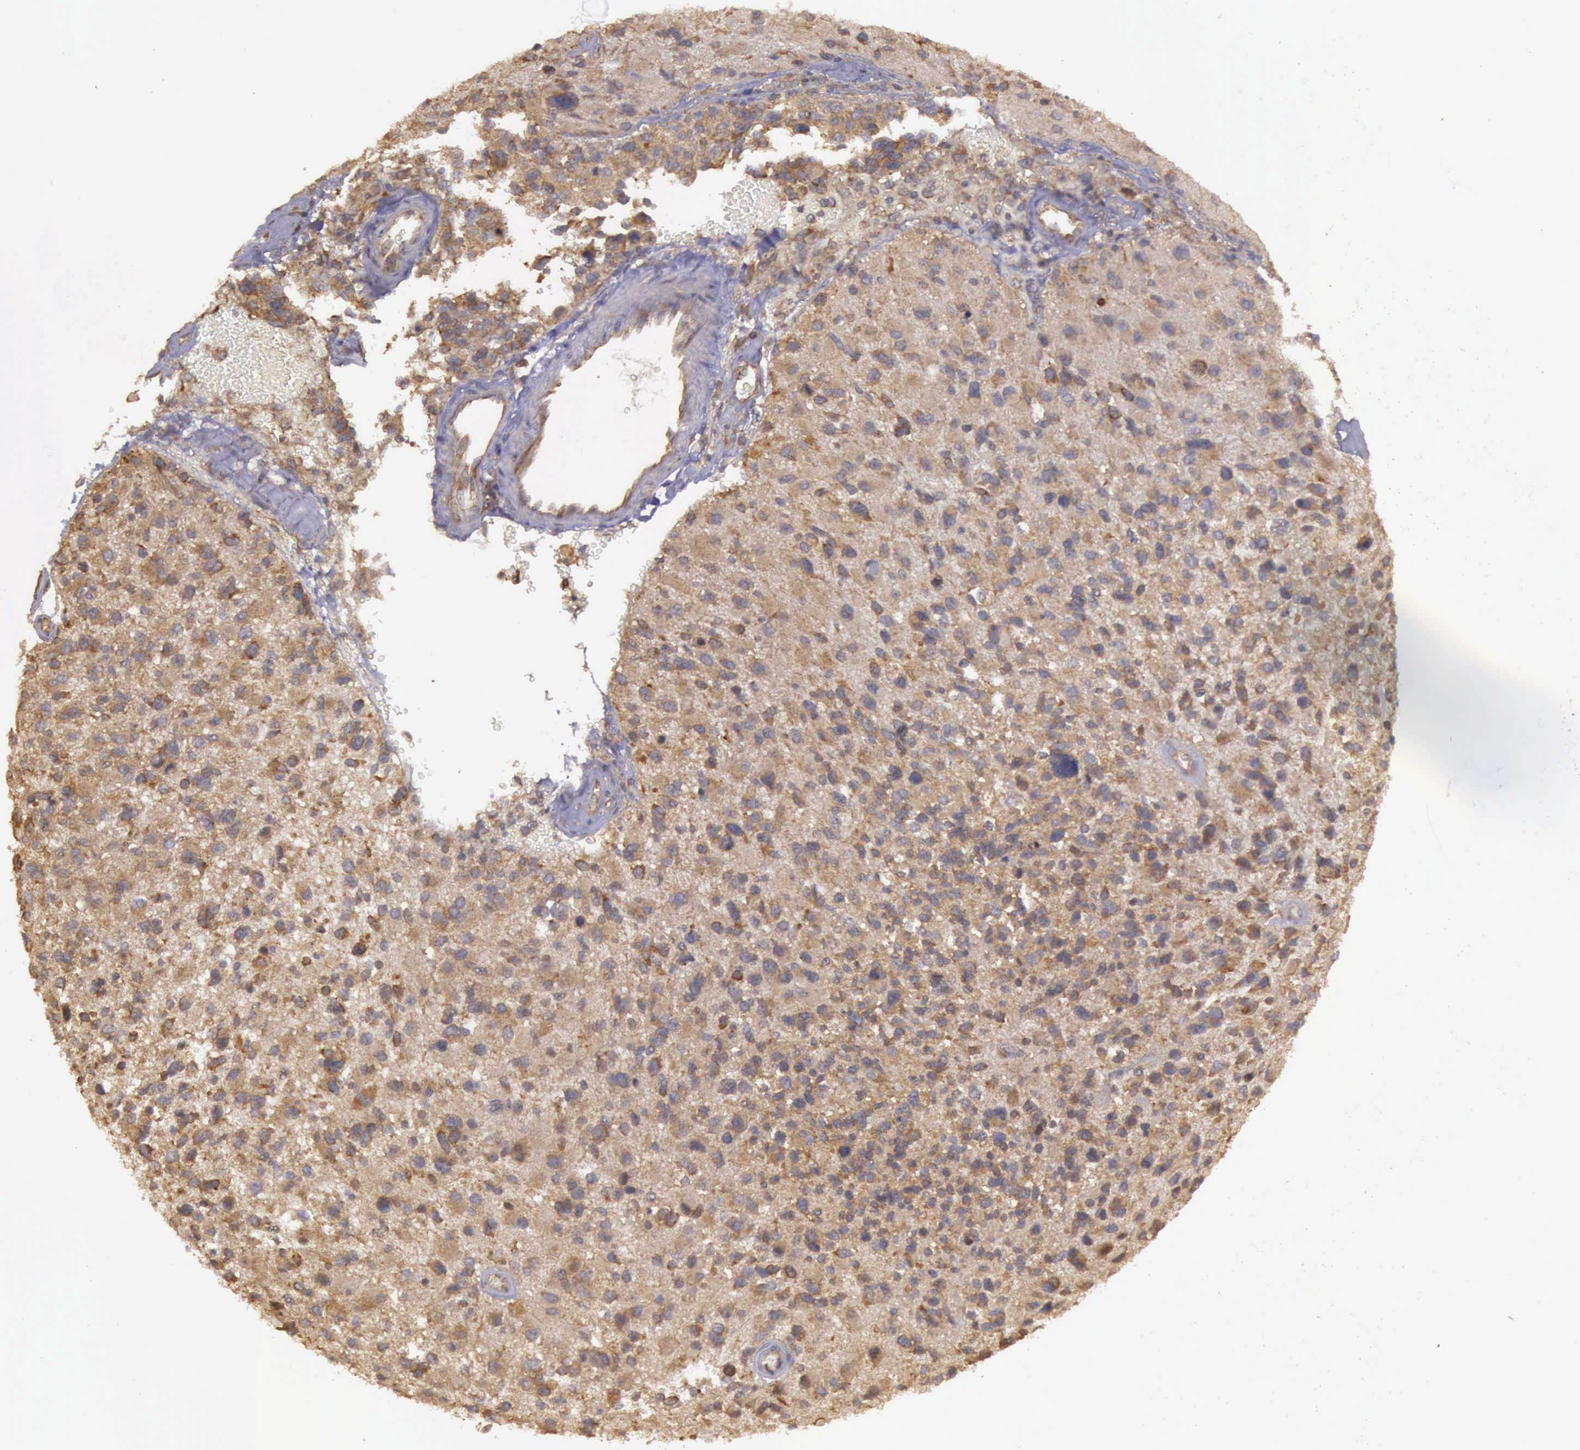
{"staining": {"intensity": "moderate", "quantity": ">75%", "location": "cytoplasmic/membranous"}, "tissue": "glioma", "cell_type": "Tumor cells", "image_type": "cancer", "snomed": [{"axis": "morphology", "description": "Glioma, malignant, High grade"}, {"axis": "topography", "description": "Brain"}], "caption": "IHC micrograph of human malignant high-grade glioma stained for a protein (brown), which exhibits medium levels of moderate cytoplasmic/membranous staining in about >75% of tumor cells.", "gene": "EIF5", "patient": {"sex": "male", "age": 69}}